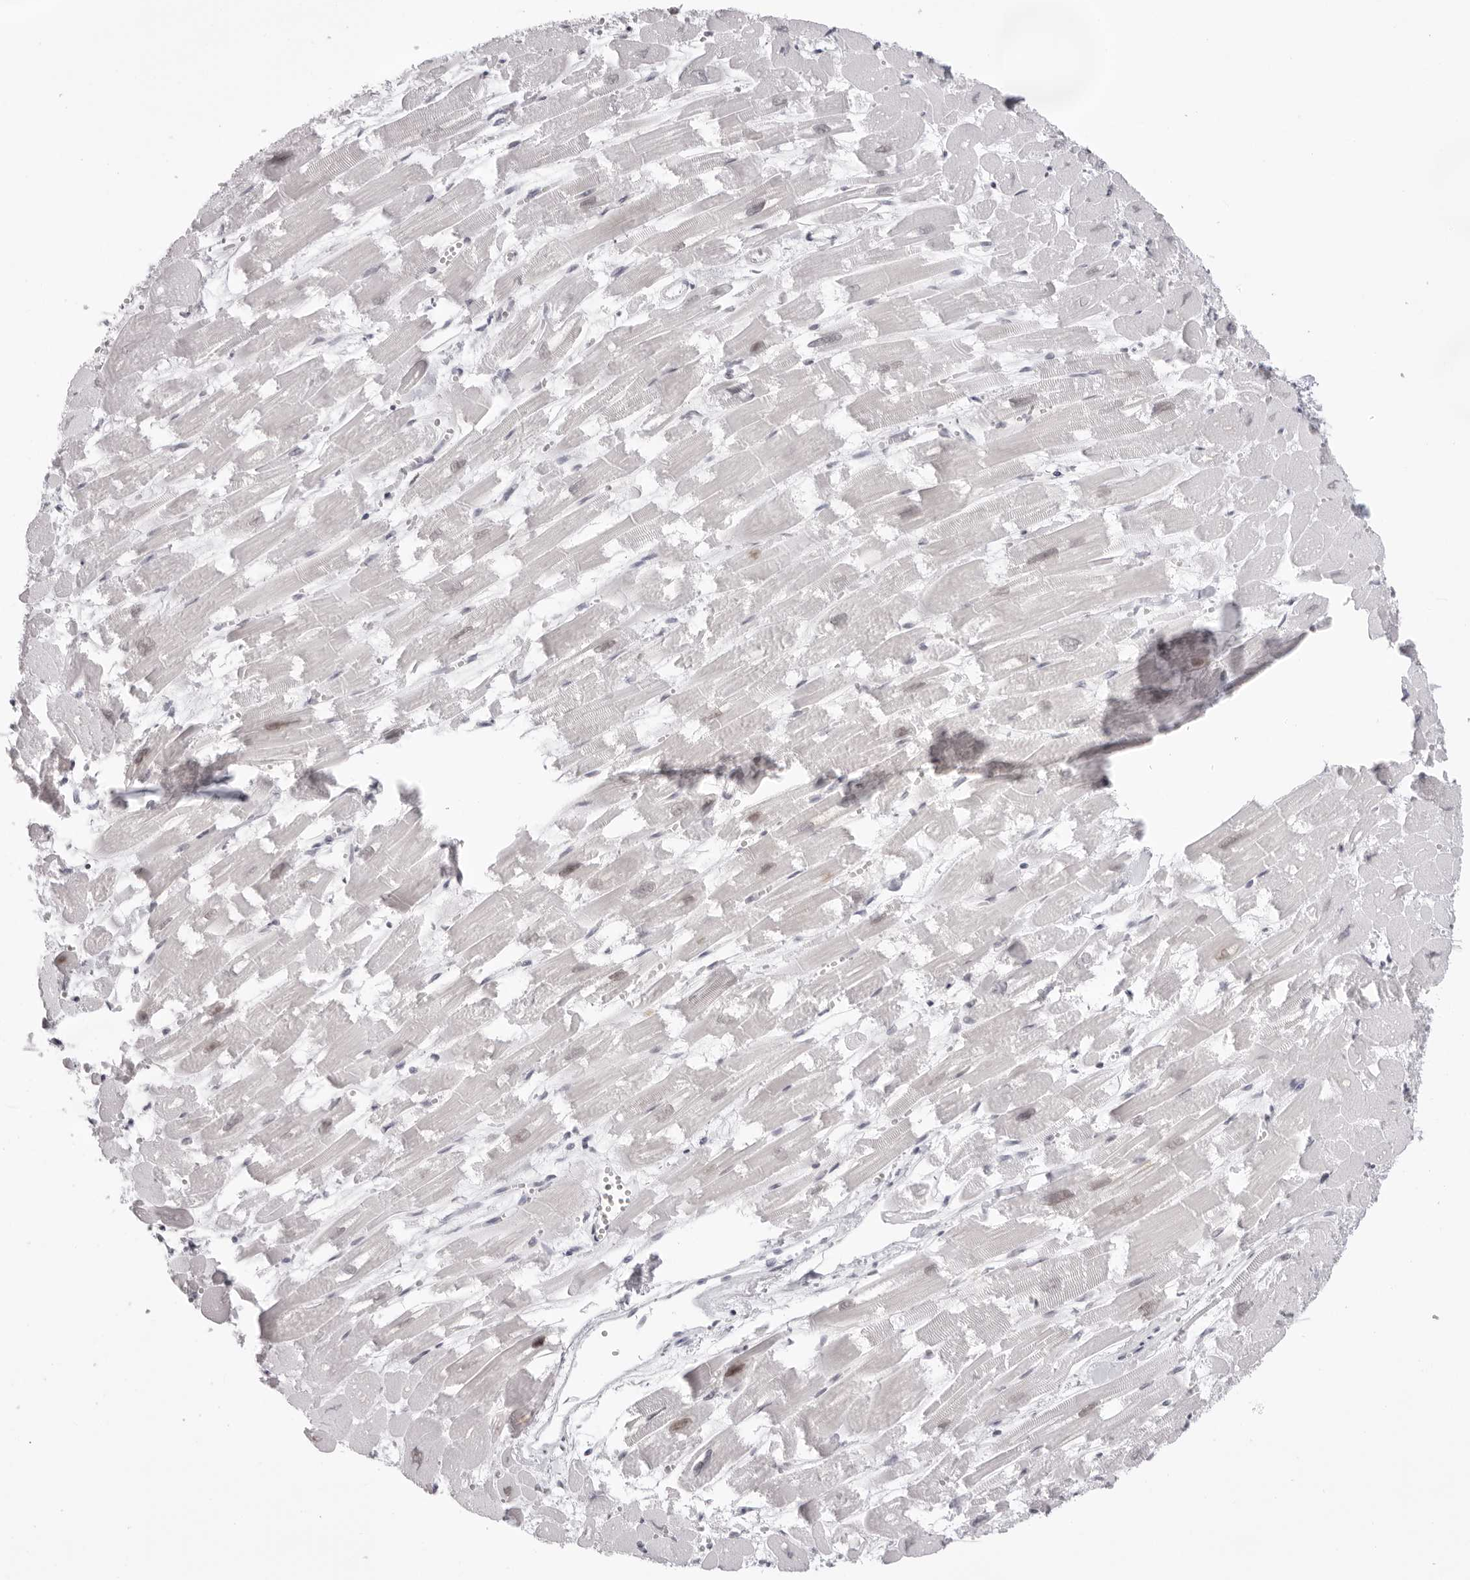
{"staining": {"intensity": "moderate", "quantity": "<25%", "location": "nuclear"}, "tissue": "heart muscle", "cell_type": "Cardiomyocytes", "image_type": "normal", "snomed": [{"axis": "morphology", "description": "Normal tissue, NOS"}, {"axis": "topography", "description": "Heart"}], "caption": "The image exhibits staining of benign heart muscle, revealing moderate nuclear protein staining (brown color) within cardiomyocytes. The protein is stained brown, and the nuclei are stained in blue (DAB (3,3'-diaminobenzidine) IHC with brightfield microscopy, high magnification).", "gene": "MAFK", "patient": {"sex": "male", "age": 54}}